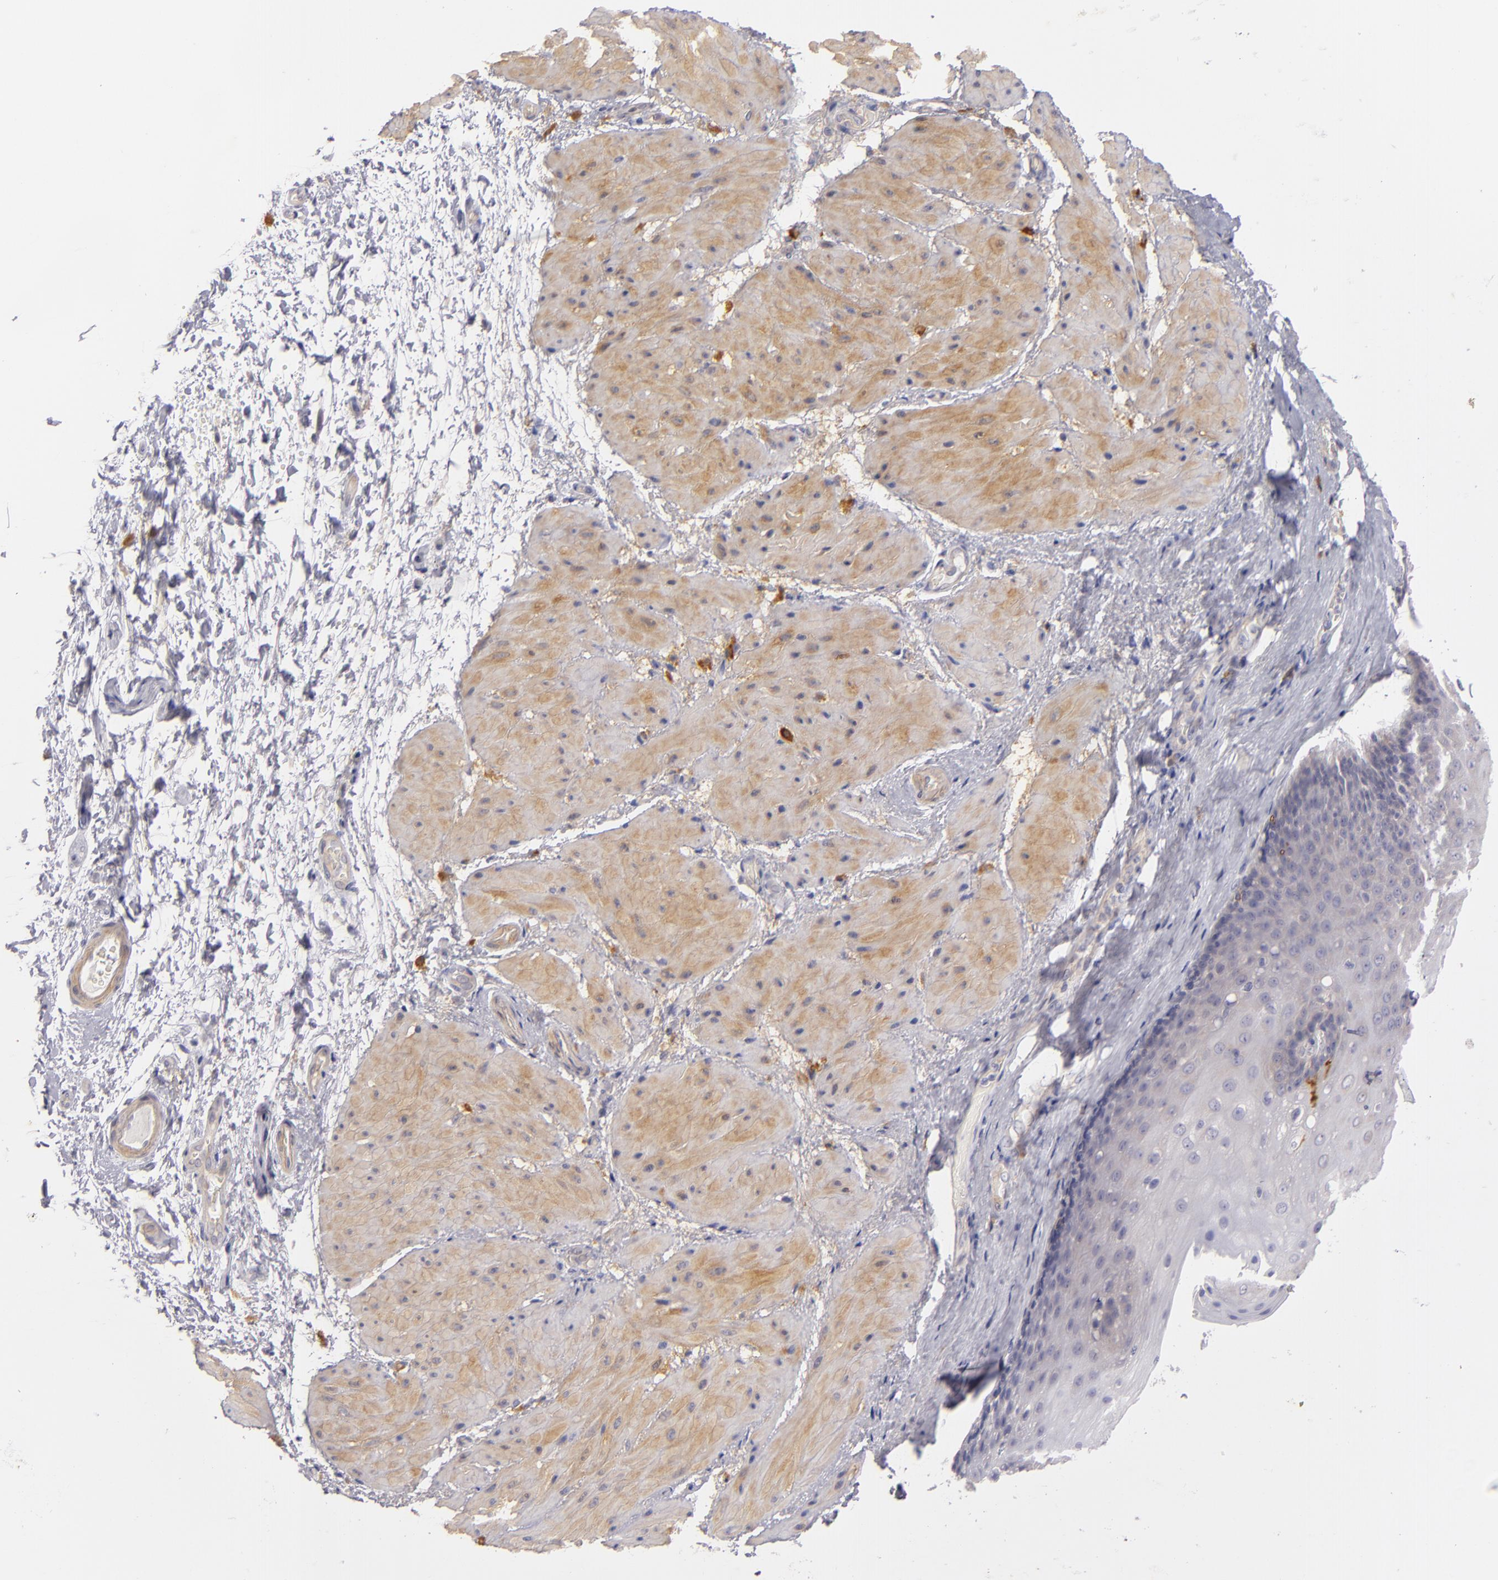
{"staining": {"intensity": "negative", "quantity": "none", "location": "none"}, "tissue": "esophagus", "cell_type": "Squamous epithelial cells", "image_type": "normal", "snomed": [{"axis": "morphology", "description": "Normal tissue, NOS"}, {"axis": "topography", "description": "Esophagus"}], "caption": "A high-resolution image shows immunohistochemistry (IHC) staining of unremarkable esophagus, which shows no significant expression in squamous epithelial cells. Brightfield microscopy of IHC stained with DAB (brown) and hematoxylin (blue), captured at high magnification.", "gene": "CD83", "patient": {"sex": "male", "age": 62}}